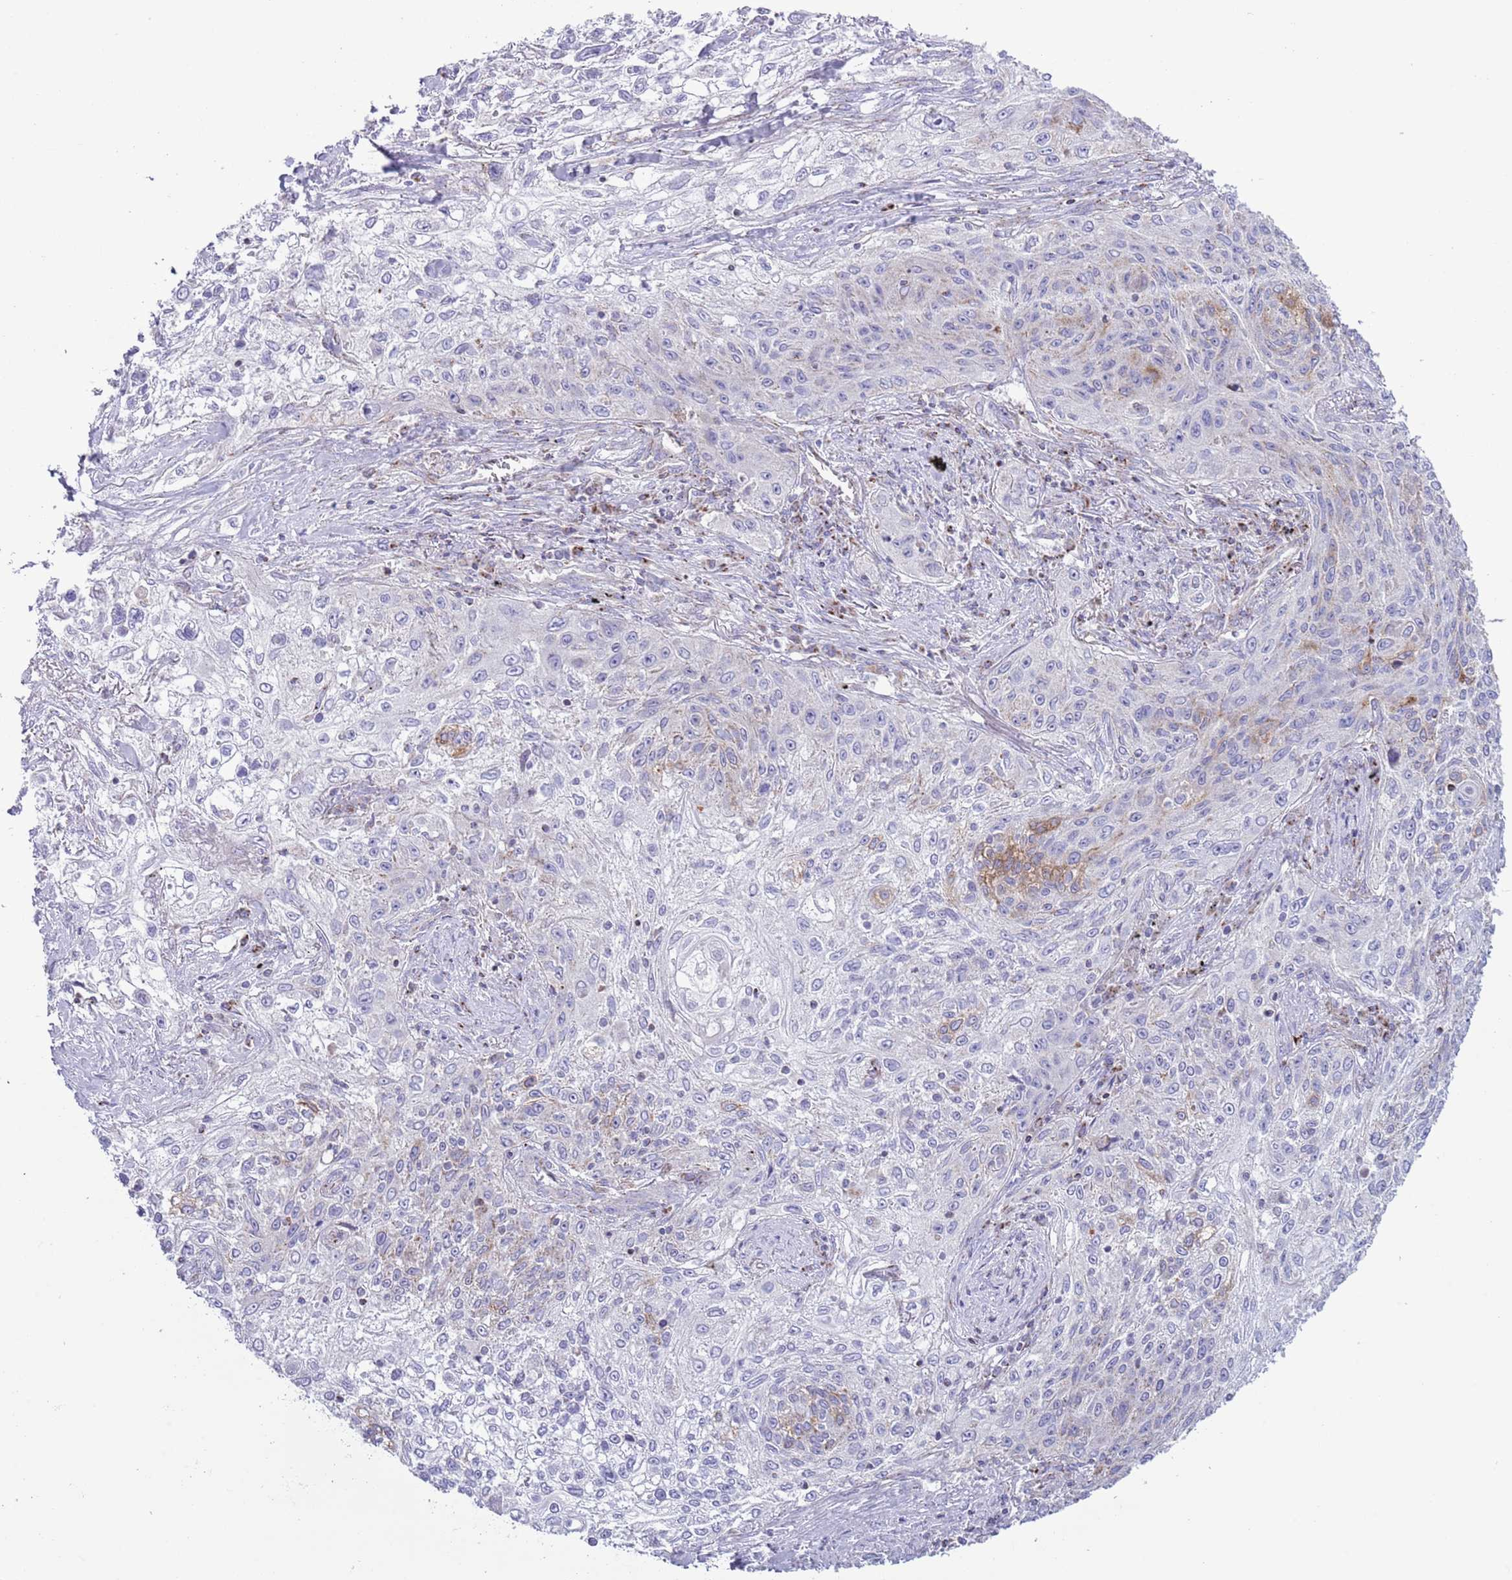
{"staining": {"intensity": "weak", "quantity": "<25%", "location": "cytoplasmic/membranous"}, "tissue": "lung cancer", "cell_type": "Tumor cells", "image_type": "cancer", "snomed": [{"axis": "morphology", "description": "Squamous cell carcinoma, NOS"}, {"axis": "topography", "description": "Lung"}], "caption": "Immunohistochemistry micrograph of neoplastic tissue: lung cancer (squamous cell carcinoma) stained with DAB (3,3'-diaminobenzidine) exhibits no significant protein positivity in tumor cells.", "gene": "ATP6V1B1", "patient": {"sex": "female", "age": 69}}